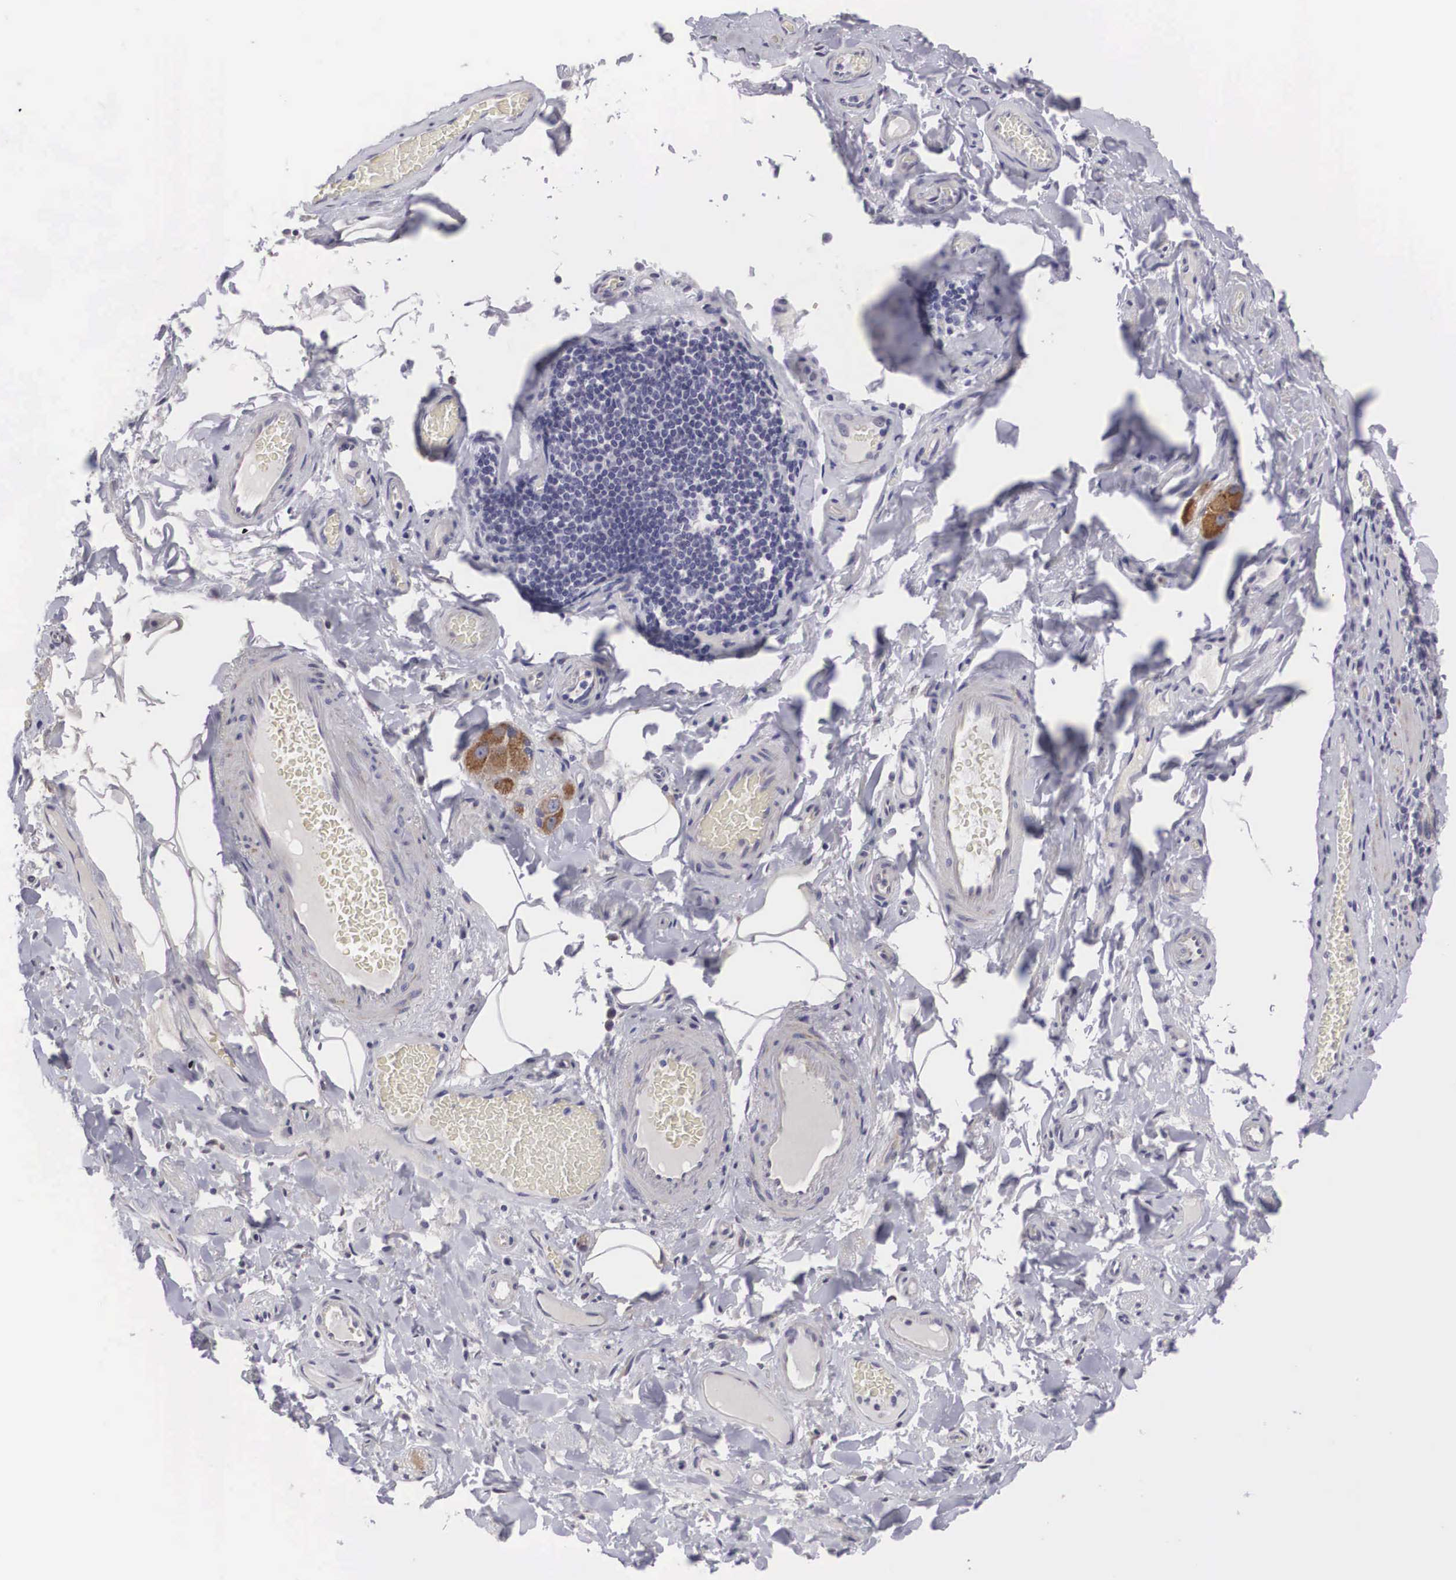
{"staining": {"intensity": "weak", "quantity": "25%-75%", "location": "cytoplasmic/membranous"}, "tissue": "adipose tissue", "cell_type": "Adipocytes", "image_type": "normal", "snomed": [{"axis": "morphology", "description": "Normal tissue, NOS"}, {"axis": "topography", "description": "Duodenum"}], "caption": "IHC of normal human adipose tissue reveals low levels of weak cytoplasmic/membranous staining in approximately 25%-75% of adipocytes.", "gene": "ARMCX3", "patient": {"sex": "male", "age": 63}}